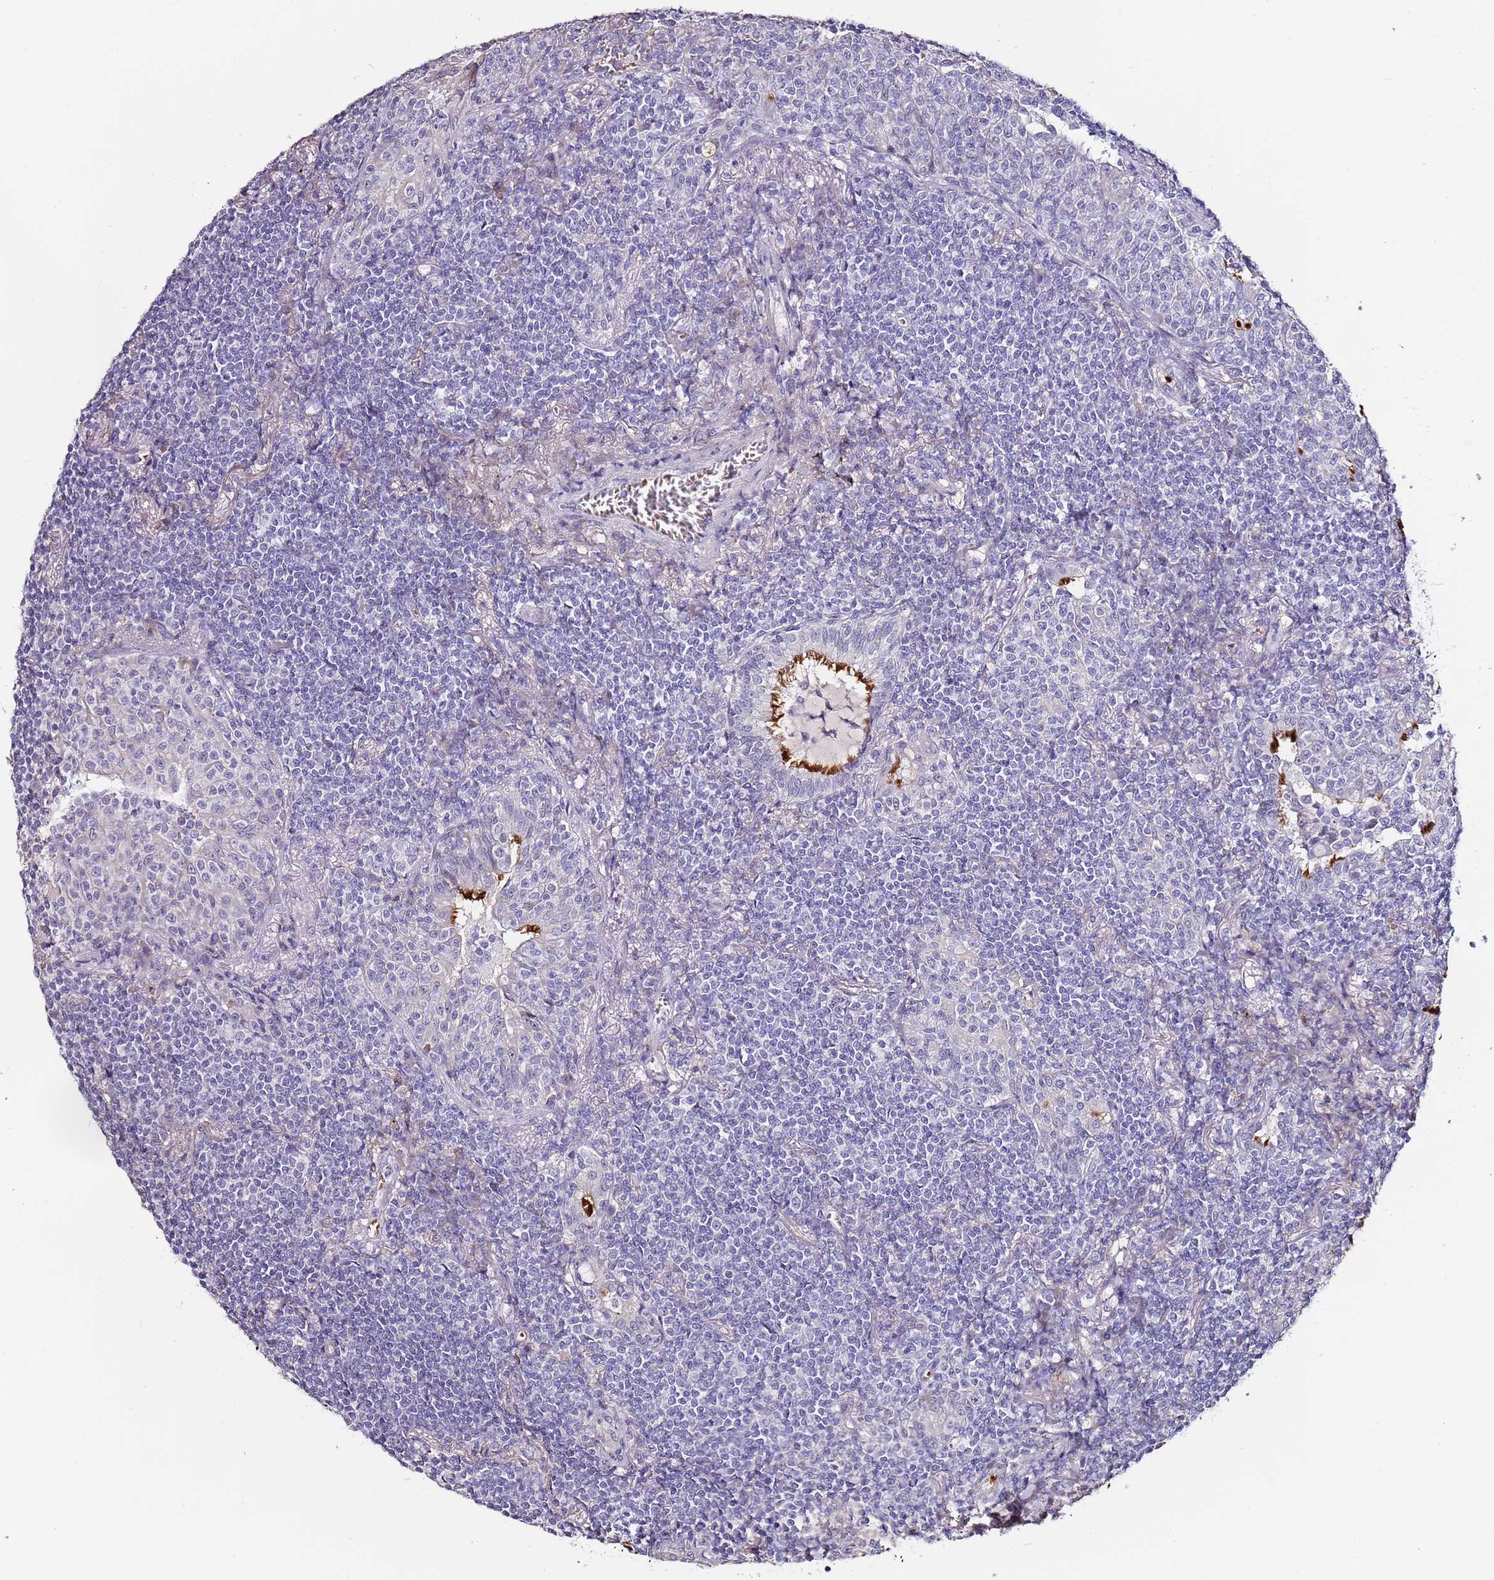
{"staining": {"intensity": "negative", "quantity": "none", "location": "none"}, "tissue": "lymphoma", "cell_type": "Tumor cells", "image_type": "cancer", "snomed": [{"axis": "morphology", "description": "Malignant lymphoma, non-Hodgkin's type, Low grade"}, {"axis": "topography", "description": "Lung"}], "caption": "A high-resolution micrograph shows IHC staining of low-grade malignant lymphoma, non-Hodgkin's type, which shows no significant expression in tumor cells.", "gene": "C3orf80", "patient": {"sex": "female", "age": 71}}